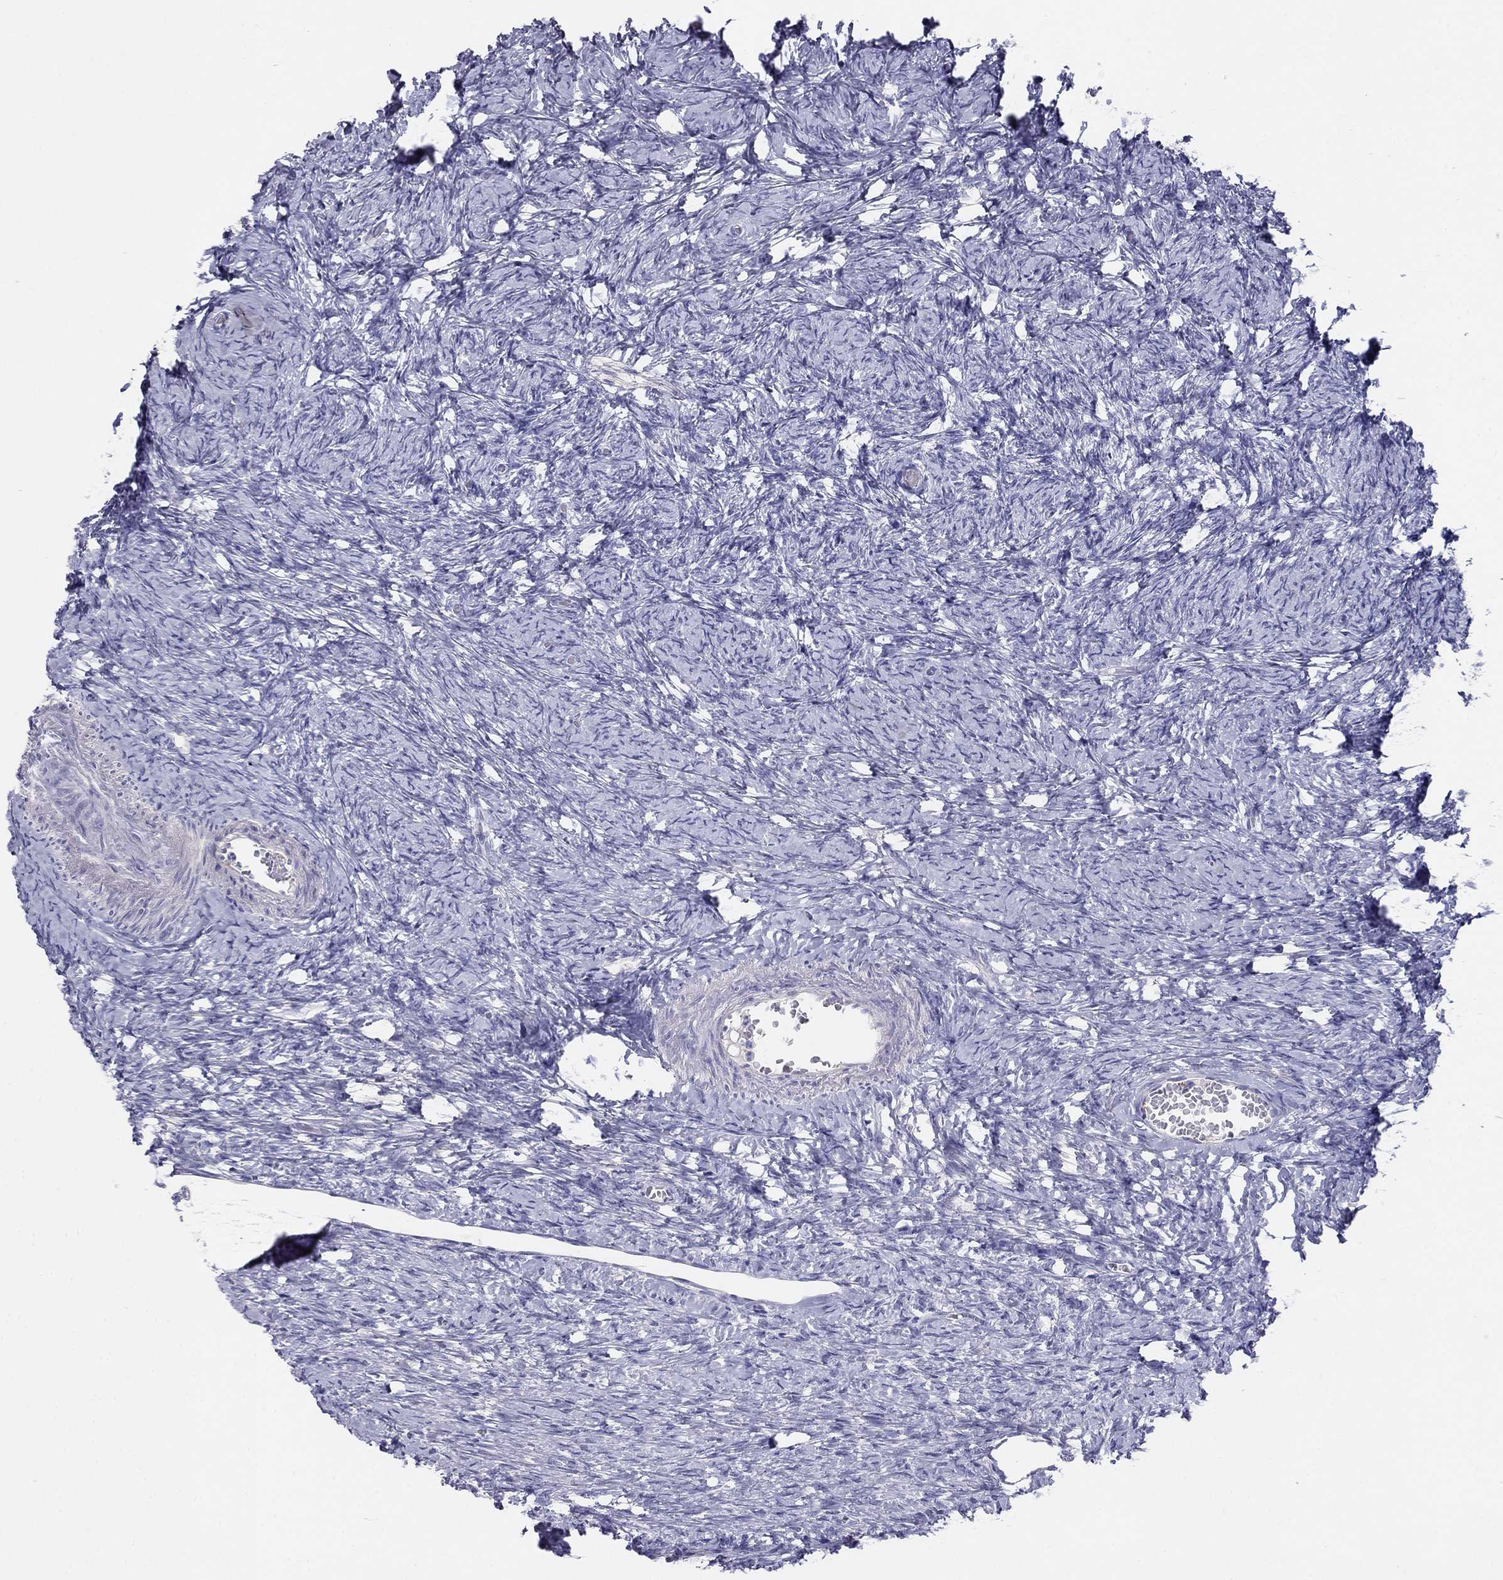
{"staining": {"intensity": "weak", "quantity": "25%-75%", "location": "cytoplasmic/membranous"}, "tissue": "ovary", "cell_type": "Follicle cells", "image_type": "normal", "snomed": [{"axis": "morphology", "description": "Normal tissue, NOS"}, {"axis": "topography", "description": "Ovary"}], "caption": "Ovary stained for a protein exhibits weak cytoplasmic/membranous positivity in follicle cells. The protein of interest is shown in brown color, while the nuclei are stained blue.", "gene": "MGAT4C", "patient": {"sex": "female", "age": 39}}